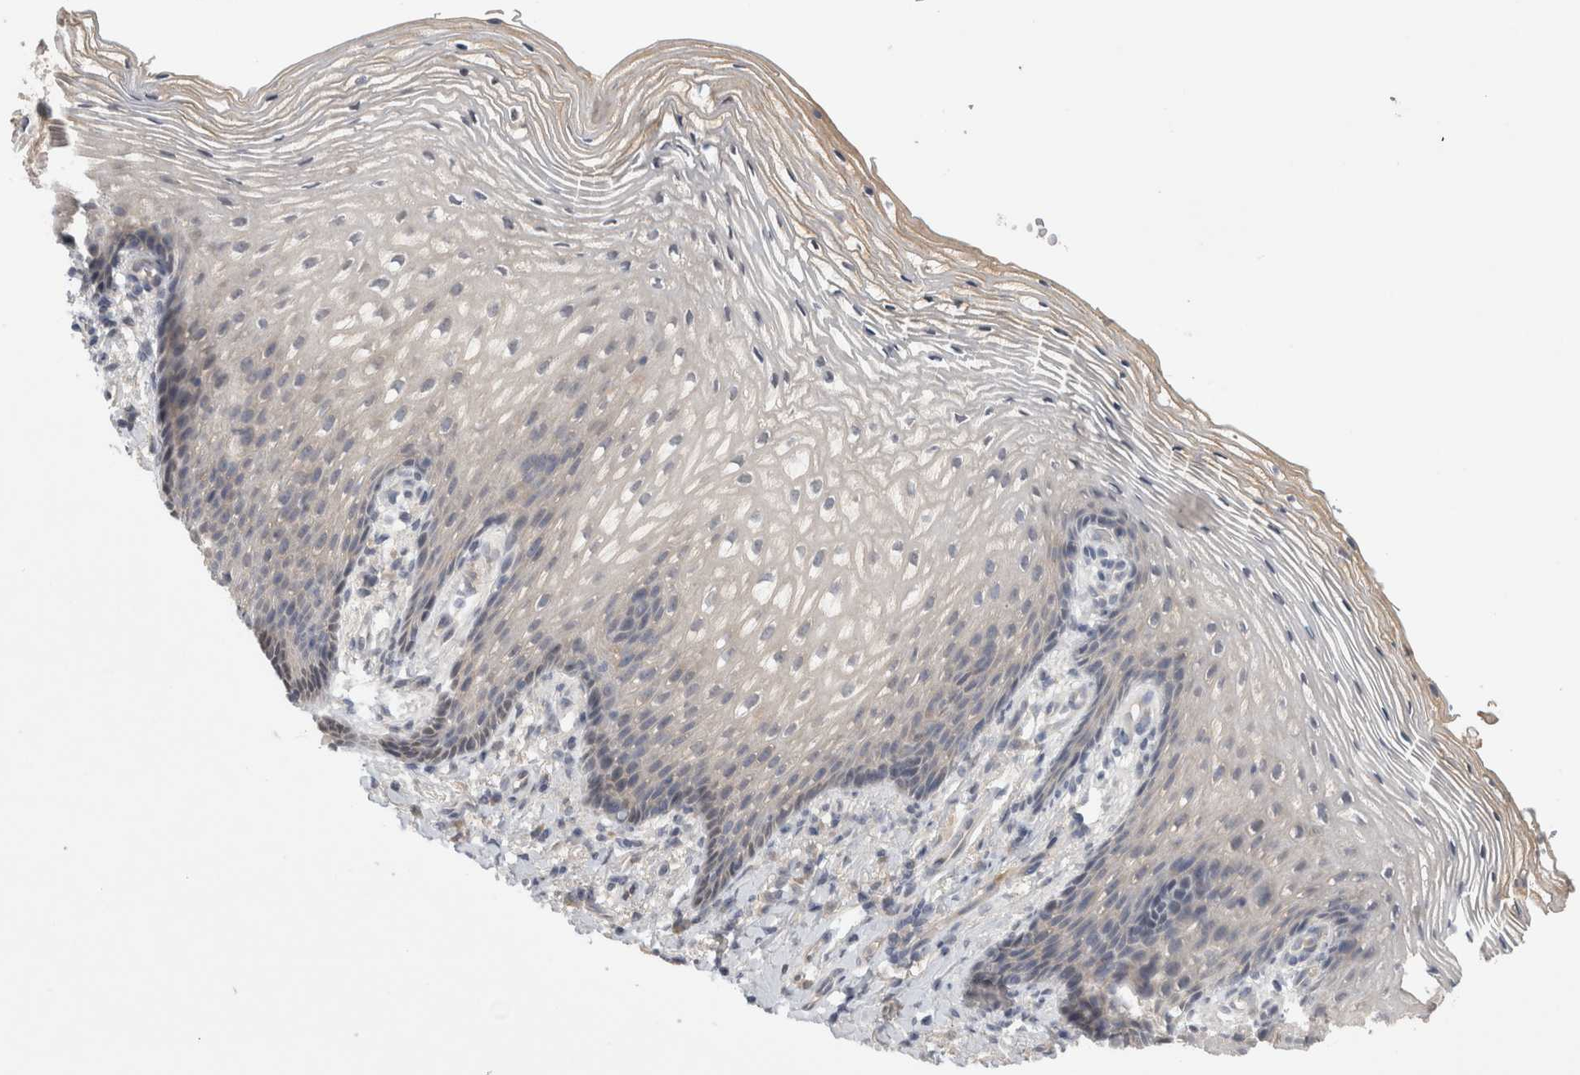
{"staining": {"intensity": "negative", "quantity": "none", "location": "none"}, "tissue": "vagina", "cell_type": "Squamous epithelial cells", "image_type": "normal", "snomed": [{"axis": "morphology", "description": "Normal tissue, NOS"}, {"axis": "topography", "description": "Vagina"}], "caption": "High power microscopy histopathology image of an immunohistochemistry (IHC) micrograph of unremarkable vagina, revealing no significant positivity in squamous epithelial cells.", "gene": "PIGP", "patient": {"sex": "female", "age": 60}}